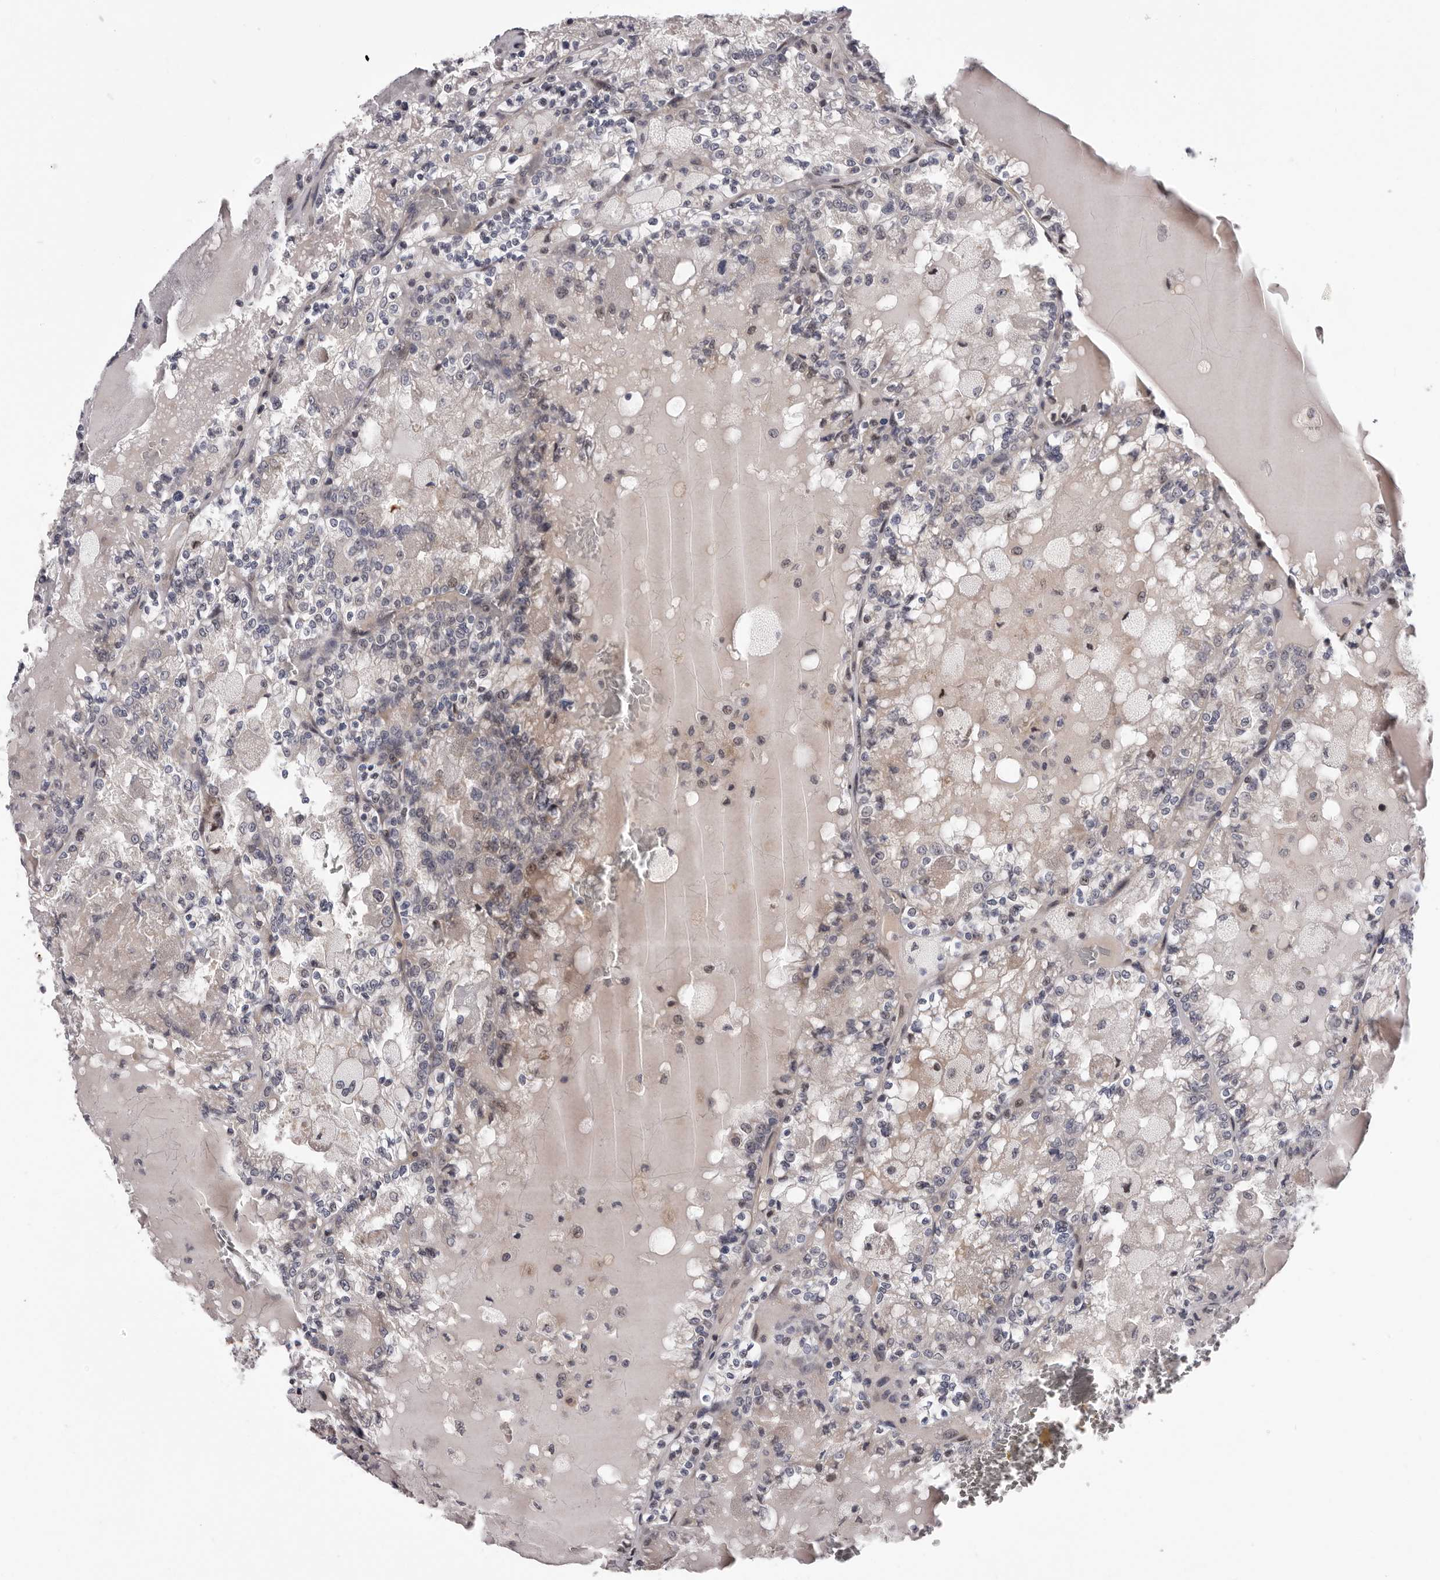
{"staining": {"intensity": "weak", "quantity": "25%-75%", "location": "cytoplasmic/membranous,nuclear"}, "tissue": "renal cancer", "cell_type": "Tumor cells", "image_type": "cancer", "snomed": [{"axis": "morphology", "description": "Adenocarcinoma, NOS"}, {"axis": "topography", "description": "Kidney"}], "caption": "Adenocarcinoma (renal) tissue exhibits weak cytoplasmic/membranous and nuclear expression in about 25%-75% of tumor cells, visualized by immunohistochemistry.", "gene": "MED8", "patient": {"sex": "female", "age": 56}}